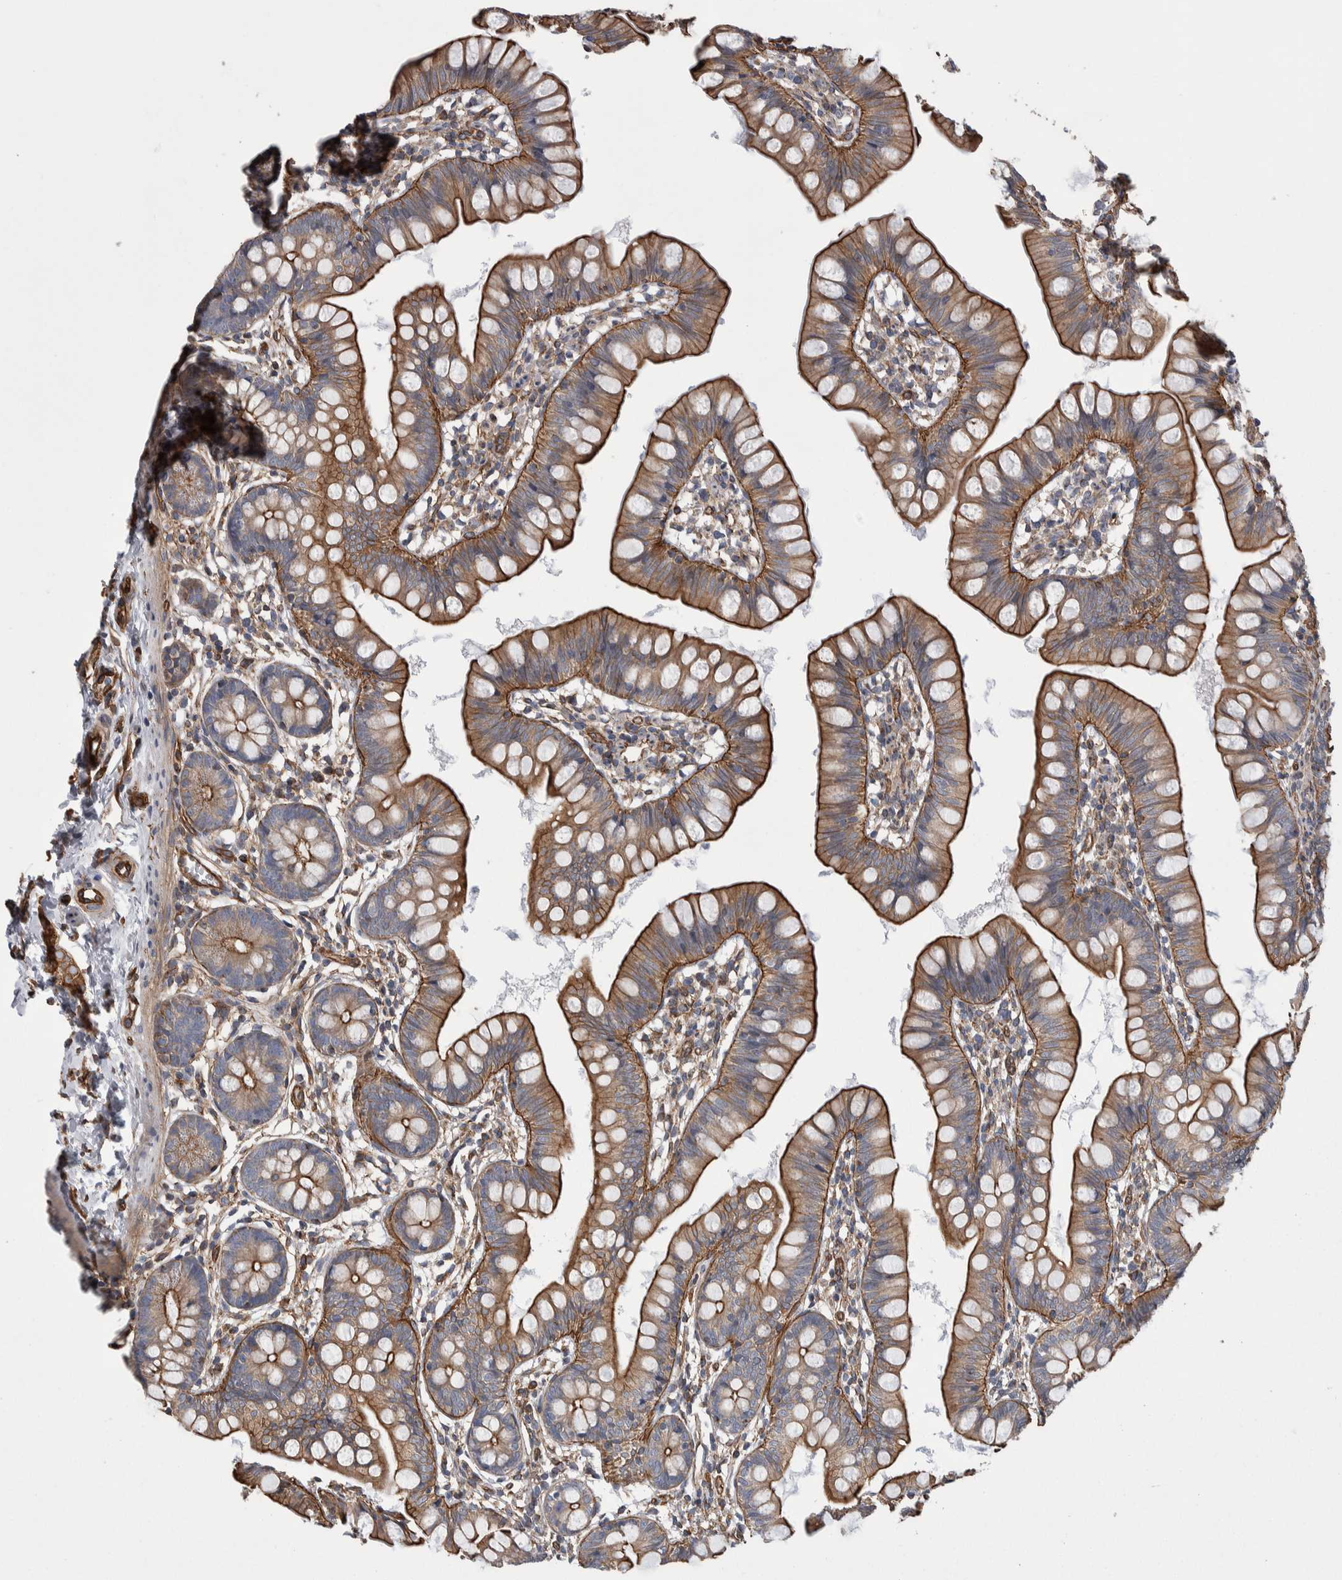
{"staining": {"intensity": "strong", "quantity": "25%-75%", "location": "cytoplasmic/membranous"}, "tissue": "small intestine", "cell_type": "Glandular cells", "image_type": "normal", "snomed": [{"axis": "morphology", "description": "Normal tissue, NOS"}, {"axis": "topography", "description": "Small intestine"}], "caption": "IHC micrograph of unremarkable small intestine: small intestine stained using IHC reveals high levels of strong protein expression localized specifically in the cytoplasmic/membranous of glandular cells, appearing as a cytoplasmic/membranous brown color.", "gene": "KIF12", "patient": {"sex": "male", "age": 7}}